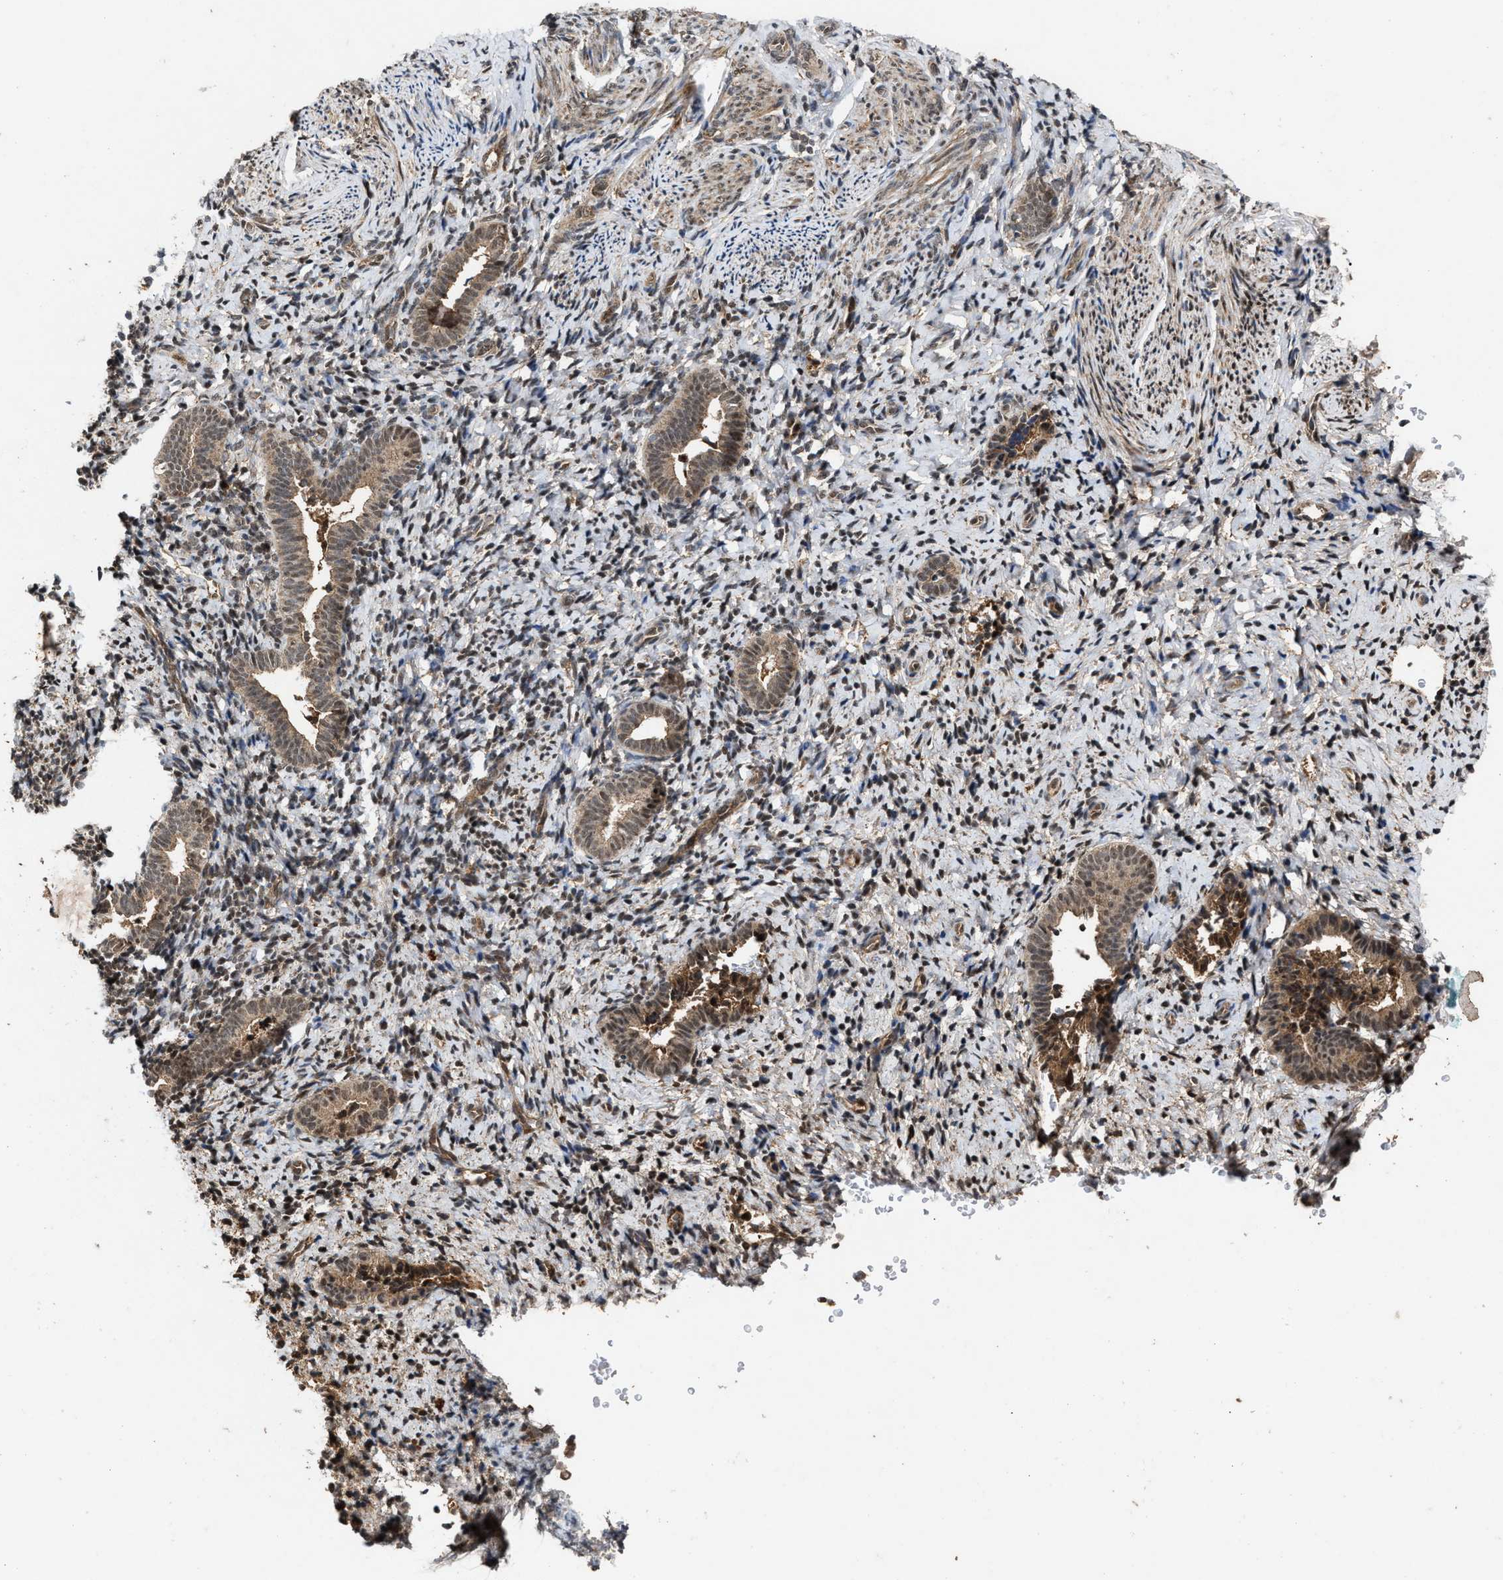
{"staining": {"intensity": "weak", "quantity": ">75%", "location": "nuclear"}, "tissue": "endometrium", "cell_type": "Cells in endometrial stroma", "image_type": "normal", "snomed": [{"axis": "morphology", "description": "Normal tissue, NOS"}, {"axis": "topography", "description": "Endometrium"}], "caption": "Protein analysis of unremarkable endometrium shows weak nuclear staining in about >75% of cells in endometrial stroma.", "gene": "RUSC2", "patient": {"sex": "female", "age": 51}}